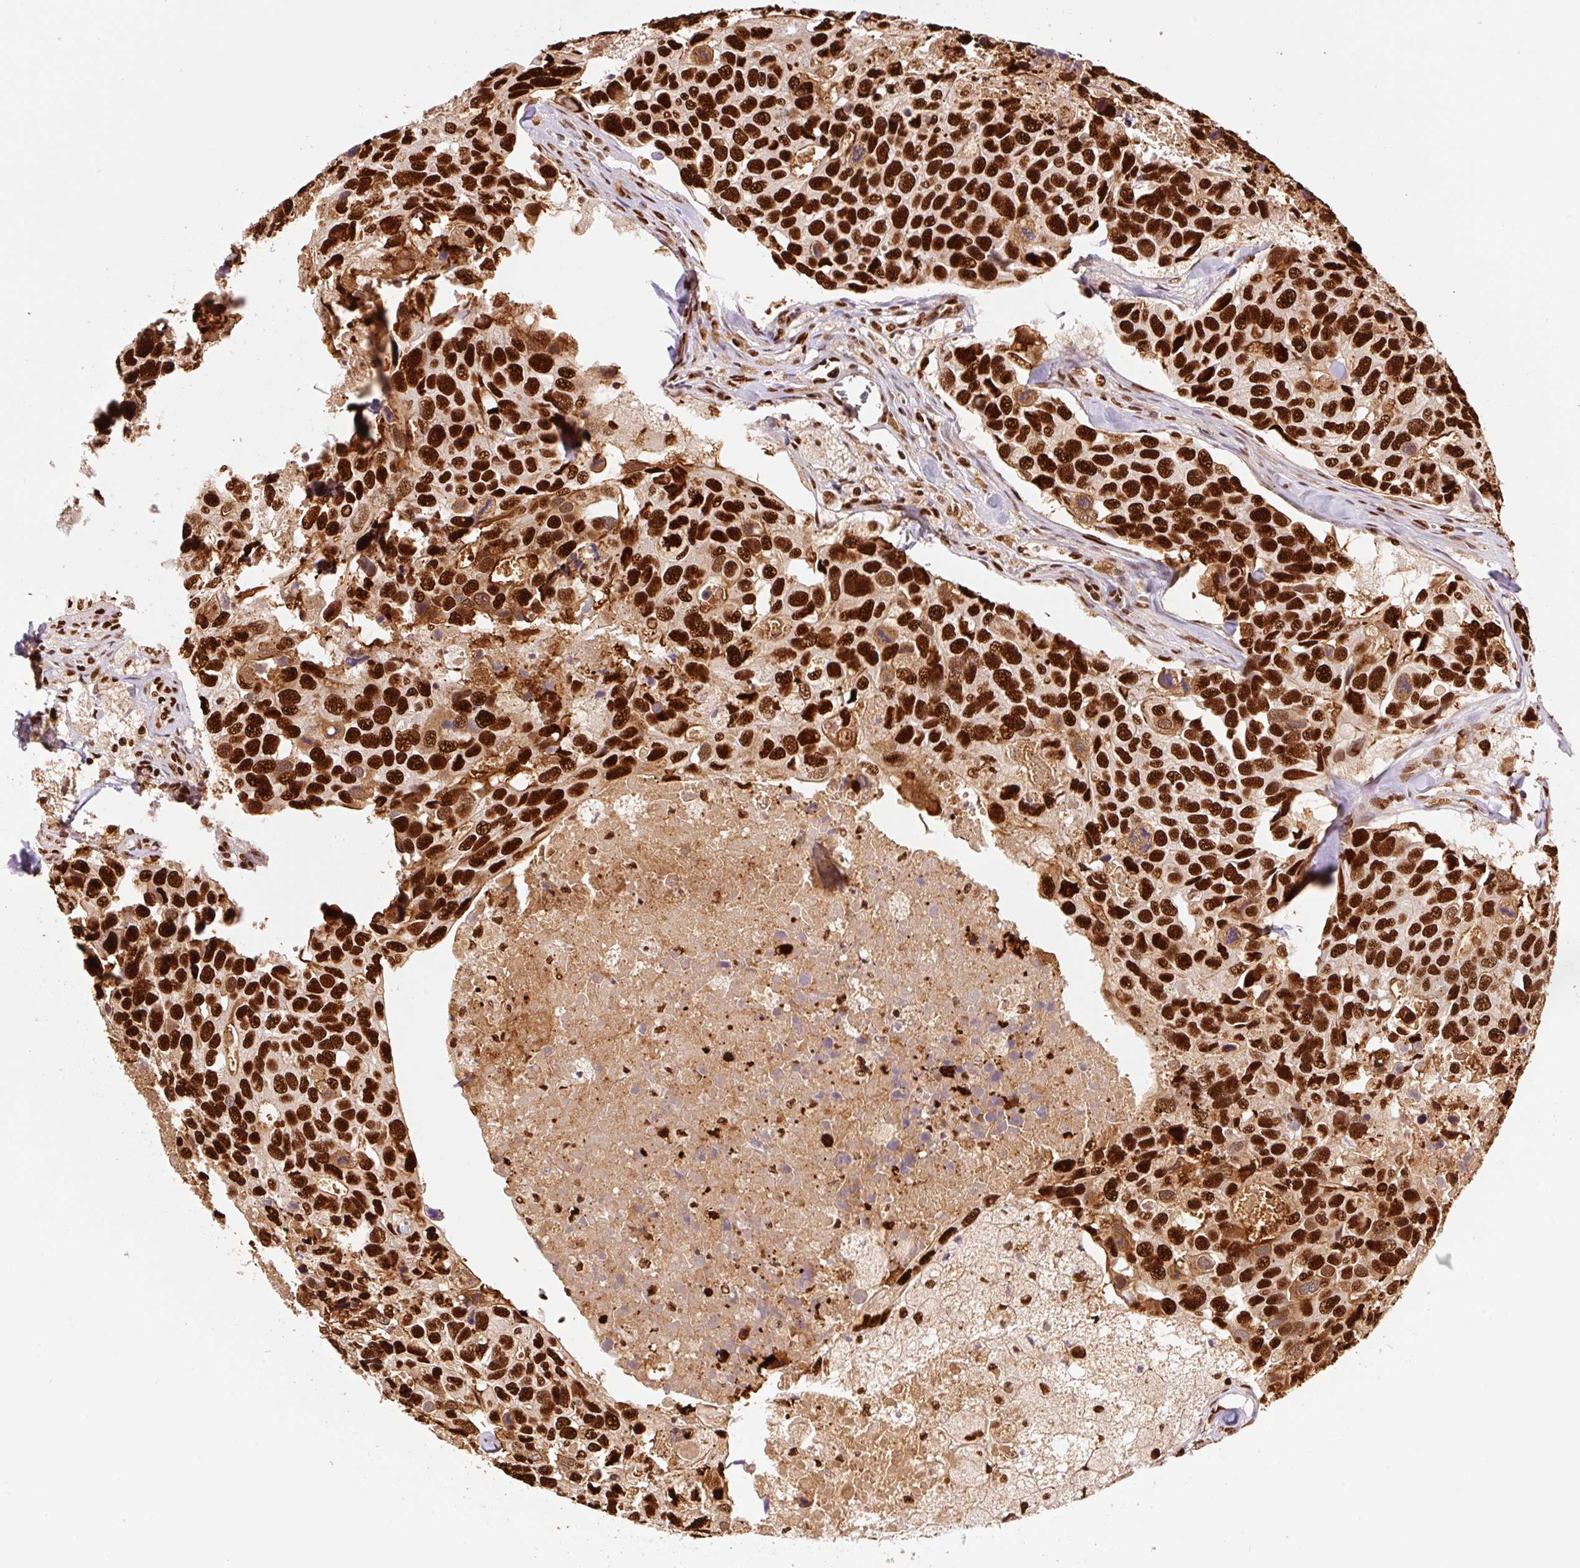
{"staining": {"intensity": "strong", "quantity": ">75%", "location": "nuclear"}, "tissue": "breast cancer", "cell_type": "Tumor cells", "image_type": "cancer", "snomed": [{"axis": "morphology", "description": "Duct carcinoma"}, {"axis": "topography", "description": "Breast"}], "caption": "A photomicrograph of human breast cancer (invasive ductal carcinoma) stained for a protein displays strong nuclear brown staining in tumor cells.", "gene": "GPR139", "patient": {"sex": "female", "age": 83}}